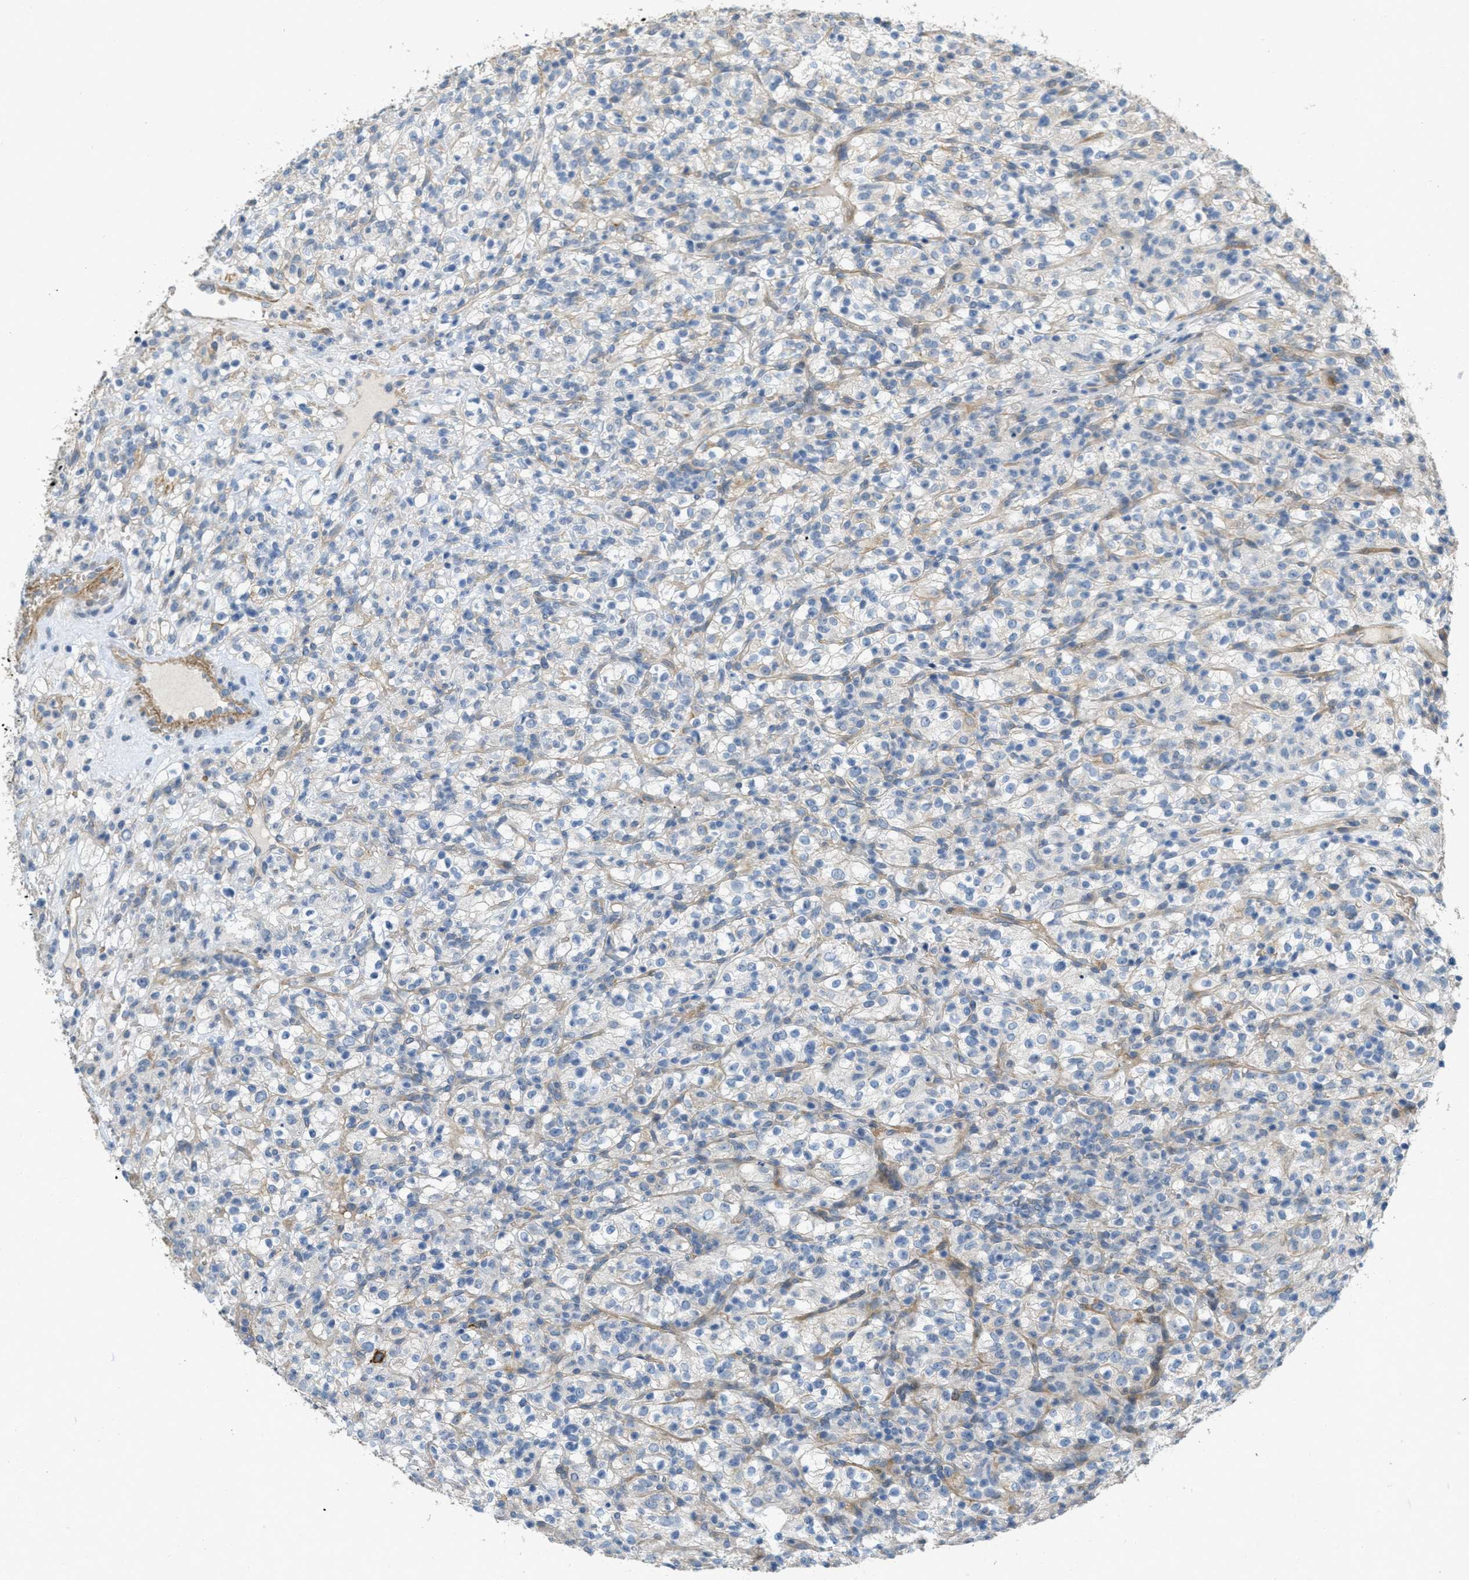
{"staining": {"intensity": "moderate", "quantity": "<25%", "location": "cytoplasmic/membranous"}, "tissue": "renal cancer", "cell_type": "Tumor cells", "image_type": "cancer", "snomed": [{"axis": "morphology", "description": "Normal tissue, NOS"}, {"axis": "morphology", "description": "Adenocarcinoma, NOS"}, {"axis": "topography", "description": "Kidney"}], "caption": "Immunohistochemical staining of renal adenocarcinoma exhibits moderate cytoplasmic/membranous protein expression in approximately <25% of tumor cells.", "gene": "MRS2", "patient": {"sex": "female", "age": 72}}